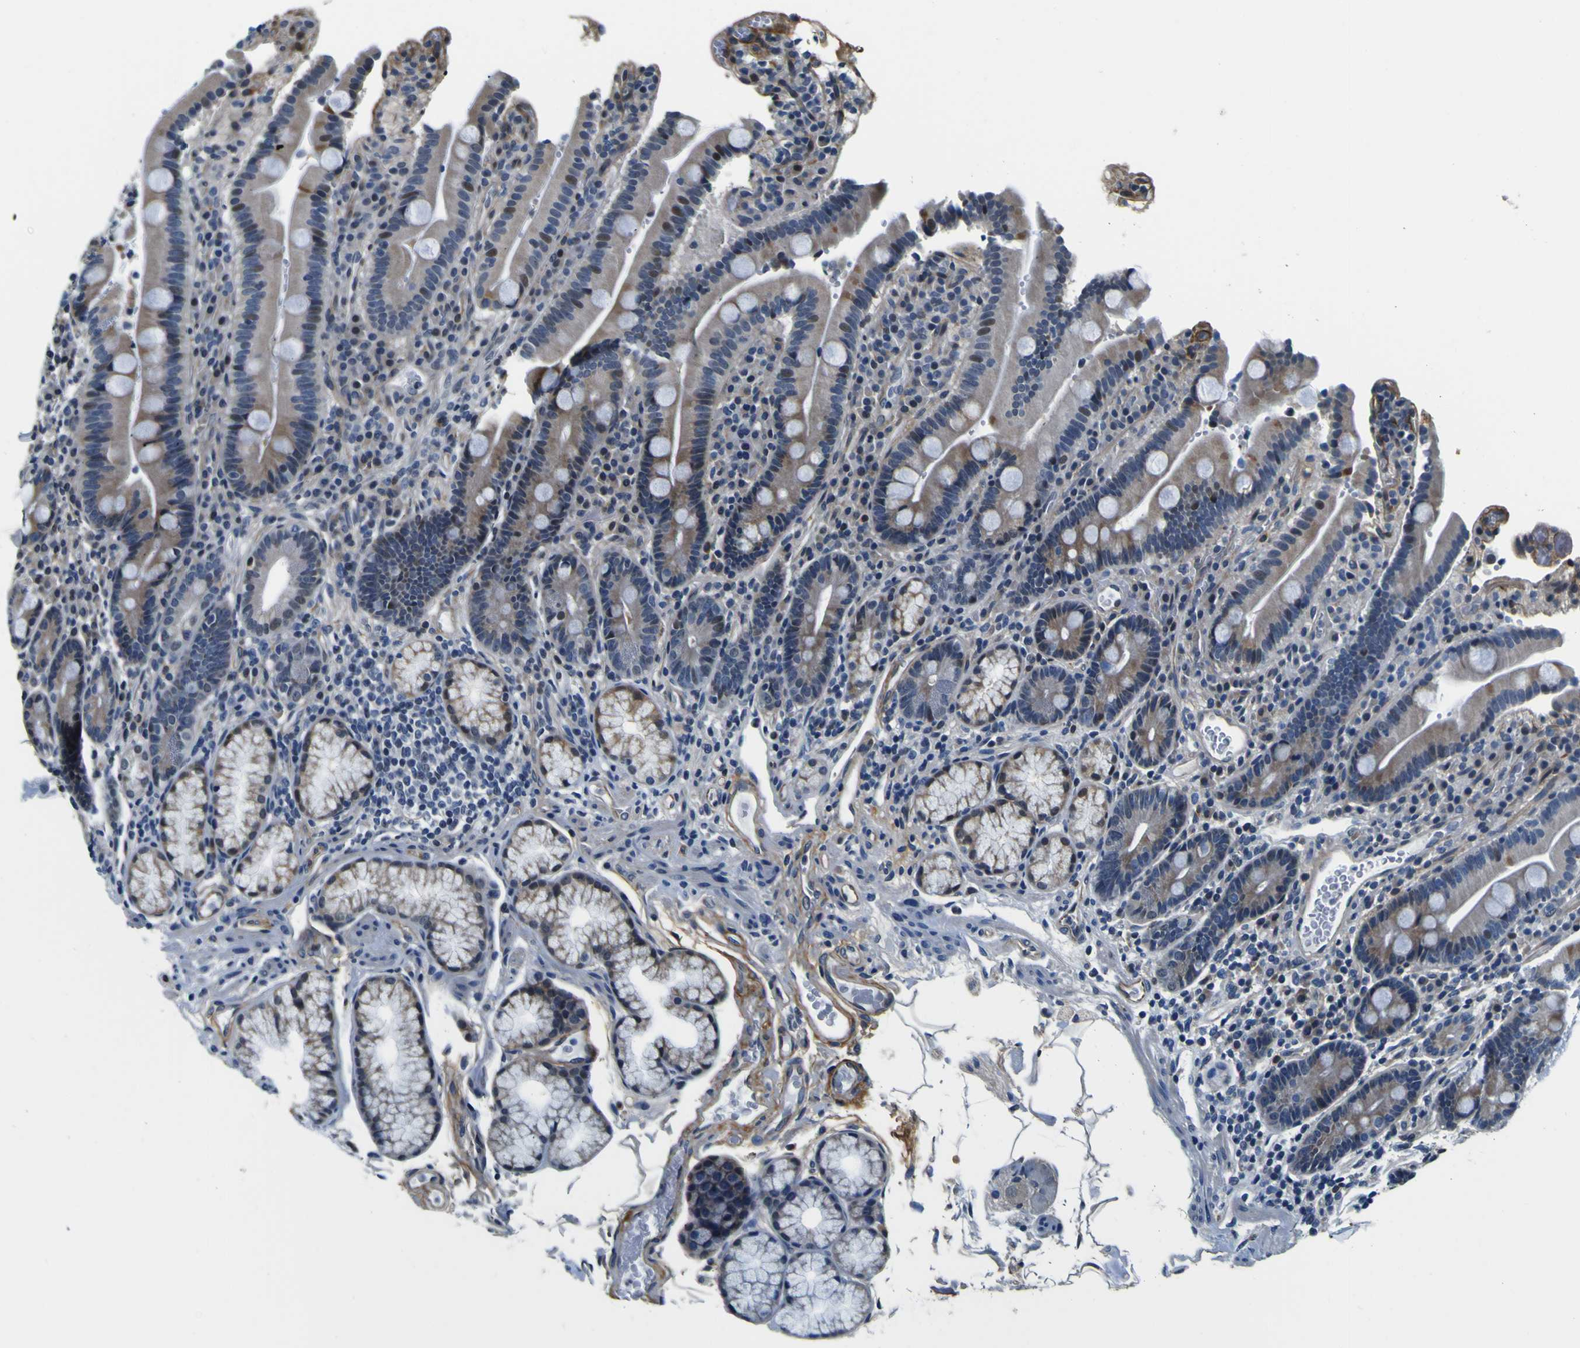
{"staining": {"intensity": "moderate", "quantity": "25%-75%", "location": "cytoplasmic/membranous,nuclear"}, "tissue": "duodenum", "cell_type": "Glandular cells", "image_type": "normal", "snomed": [{"axis": "morphology", "description": "Normal tissue, NOS"}, {"axis": "topography", "description": "Small intestine, NOS"}], "caption": "Protein staining reveals moderate cytoplasmic/membranous,nuclear positivity in approximately 25%-75% of glandular cells in unremarkable duodenum.", "gene": "POSTN", "patient": {"sex": "female", "age": 71}}